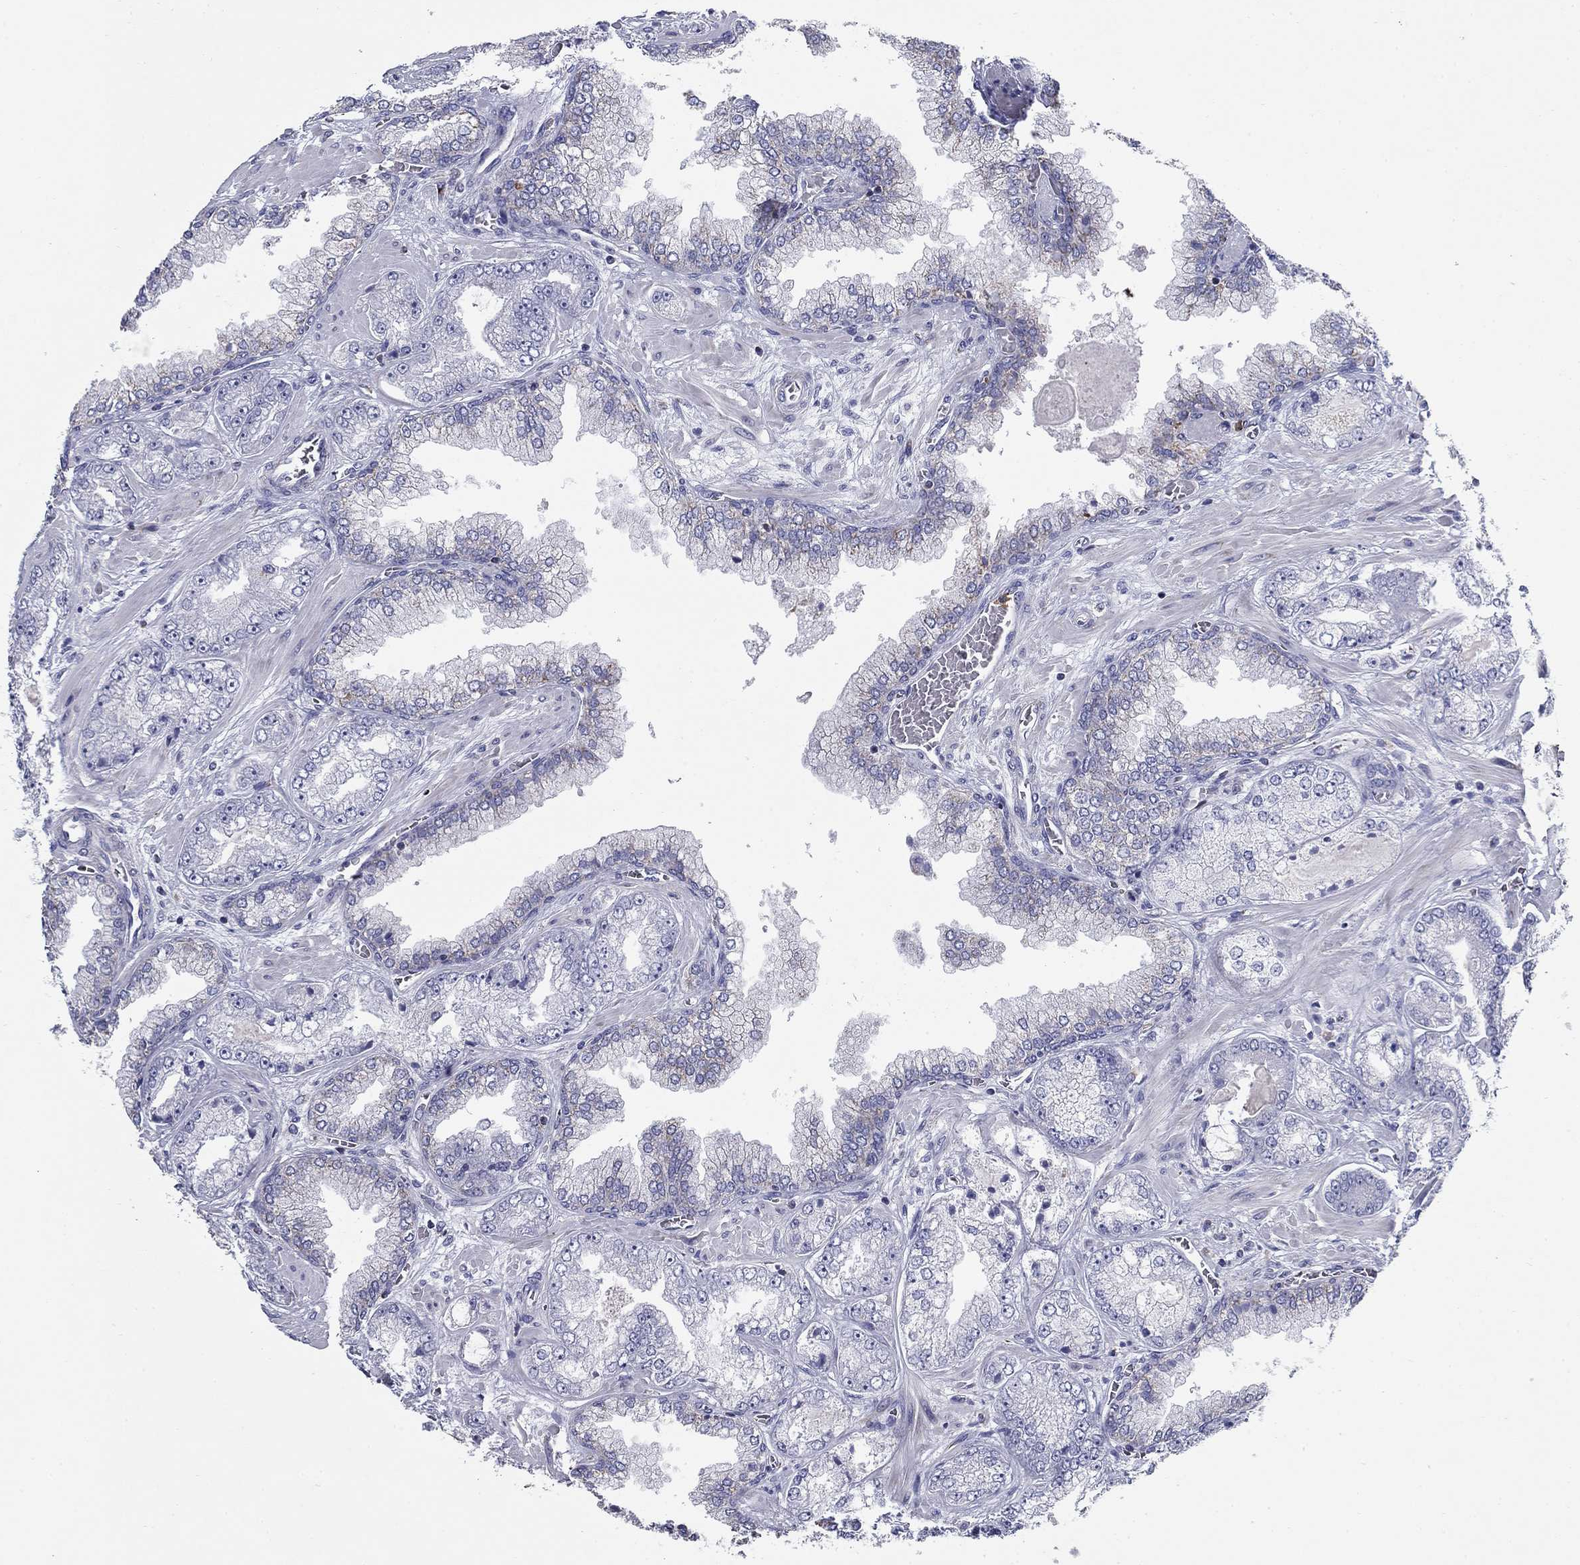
{"staining": {"intensity": "weak", "quantity": "<25%", "location": "cytoplasmic/membranous"}, "tissue": "prostate cancer", "cell_type": "Tumor cells", "image_type": "cancer", "snomed": [{"axis": "morphology", "description": "Adenocarcinoma, Low grade"}, {"axis": "topography", "description": "Prostate"}], "caption": "Tumor cells are negative for protein expression in human adenocarcinoma (low-grade) (prostate).", "gene": "NDUFA4L2", "patient": {"sex": "male", "age": 57}}